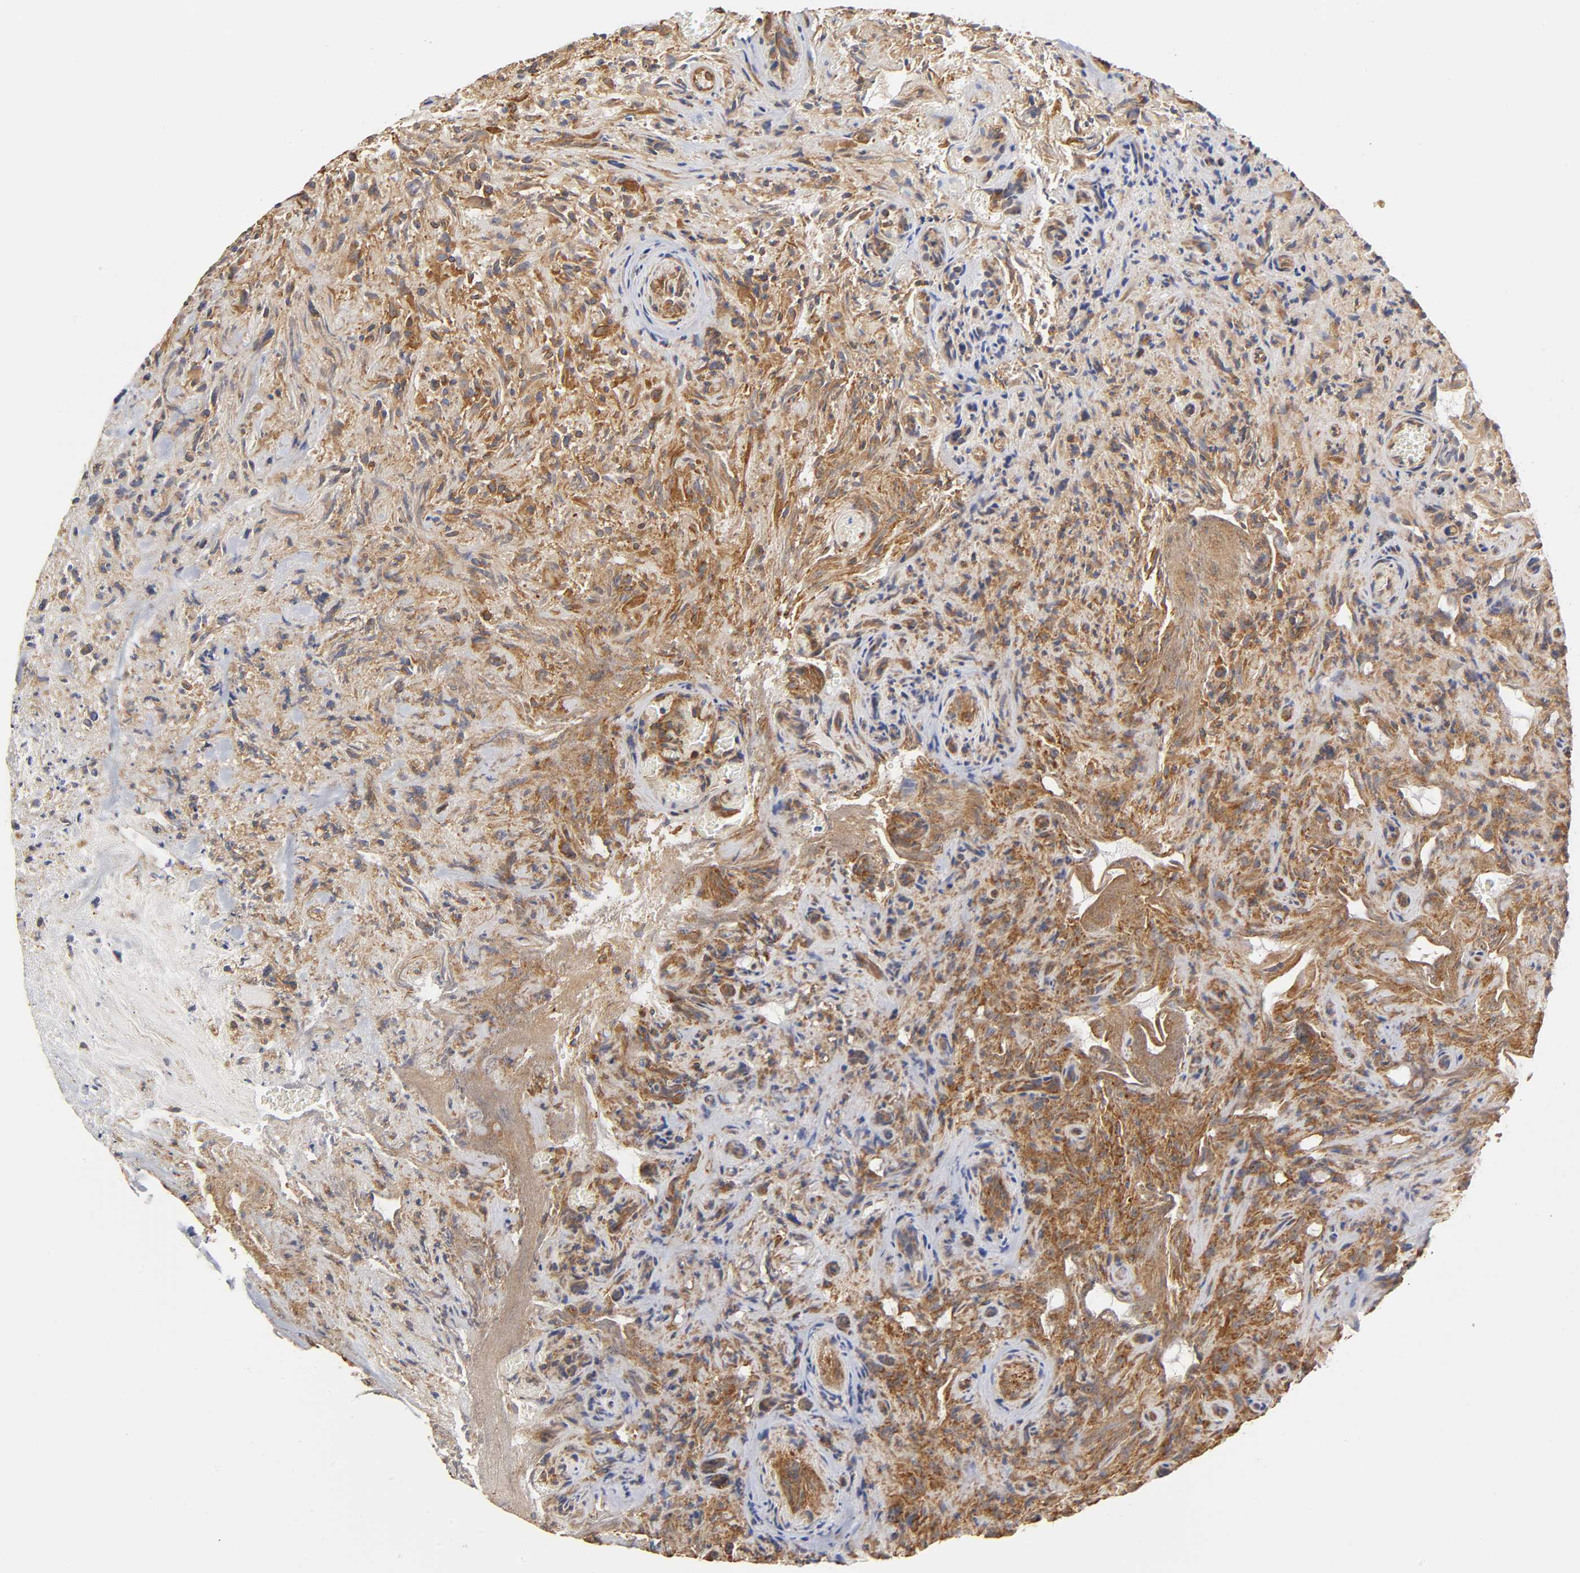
{"staining": {"intensity": "moderate", "quantity": ">75%", "location": "cytoplasmic/membranous"}, "tissue": "glioma", "cell_type": "Tumor cells", "image_type": "cancer", "snomed": [{"axis": "morphology", "description": "Normal tissue, NOS"}, {"axis": "morphology", "description": "Glioma, malignant, High grade"}, {"axis": "topography", "description": "Cerebral cortex"}], "caption": "Human malignant glioma (high-grade) stained for a protein (brown) shows moderate cytoplasmic/membranous positive expression in about >75% of tumor cells.", "gene": "RPL14", "patient": {"sex": "male", "age": 75}}